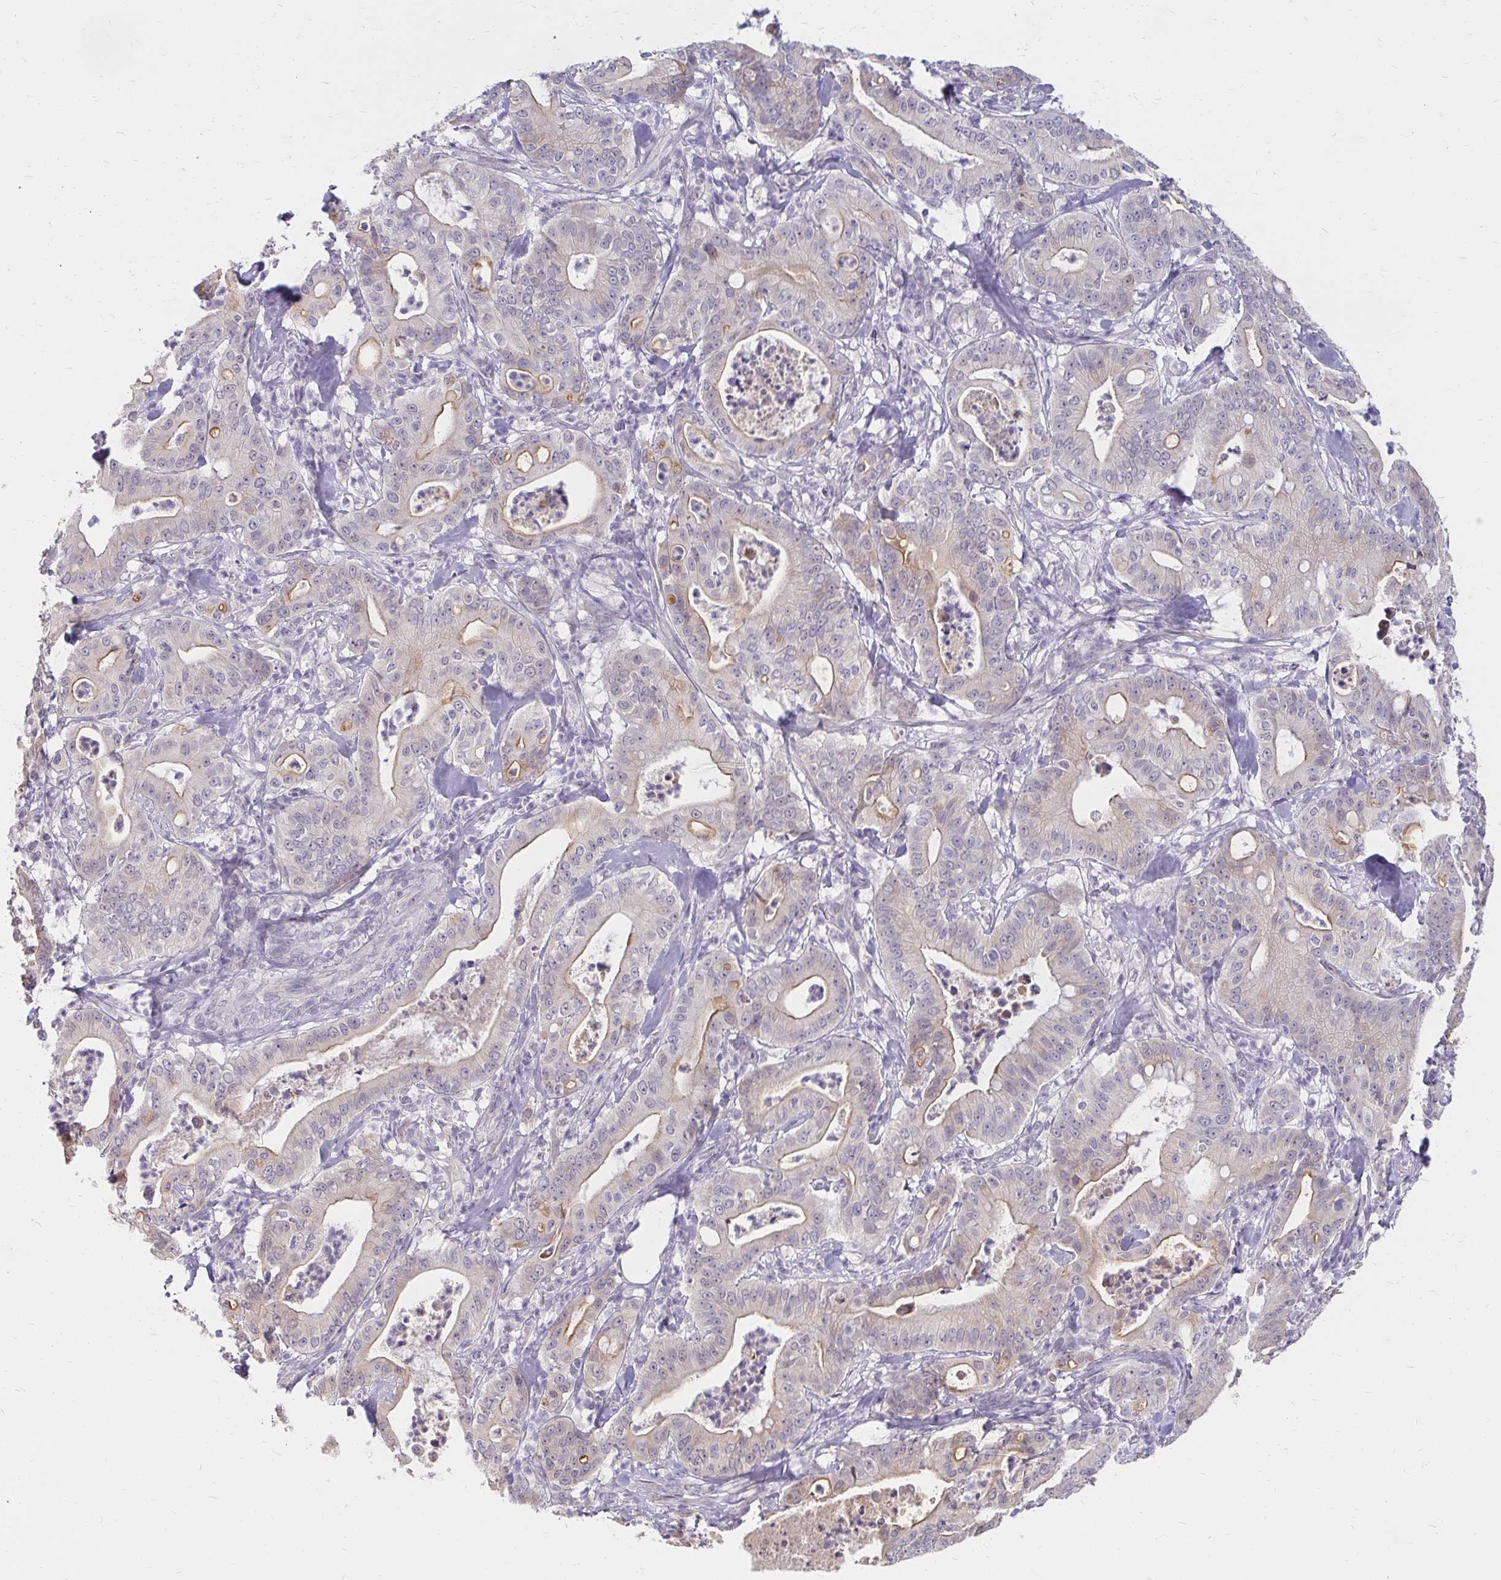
{"staining": {"intensity": "weak", "quantity": "<25%", "location": "cytoplasmic/membranous"}, "tissue": "pancreatic cancer", "cell_type": "Tumor cells", "image_type": "cancer", "snomed": [{"axis": "morphology", "description": "Adenocarcinoma, NOS"}, {"axis": "topography", "description": "Pancreas"}], "caption": "Histopathology image shows no protein staining in tumor cells of adenocarcinoma (pancreatic) tissue. Nuclei are stained in blue.", "gene": "DDN", "patient": {"sex": "male", "age": 71}}